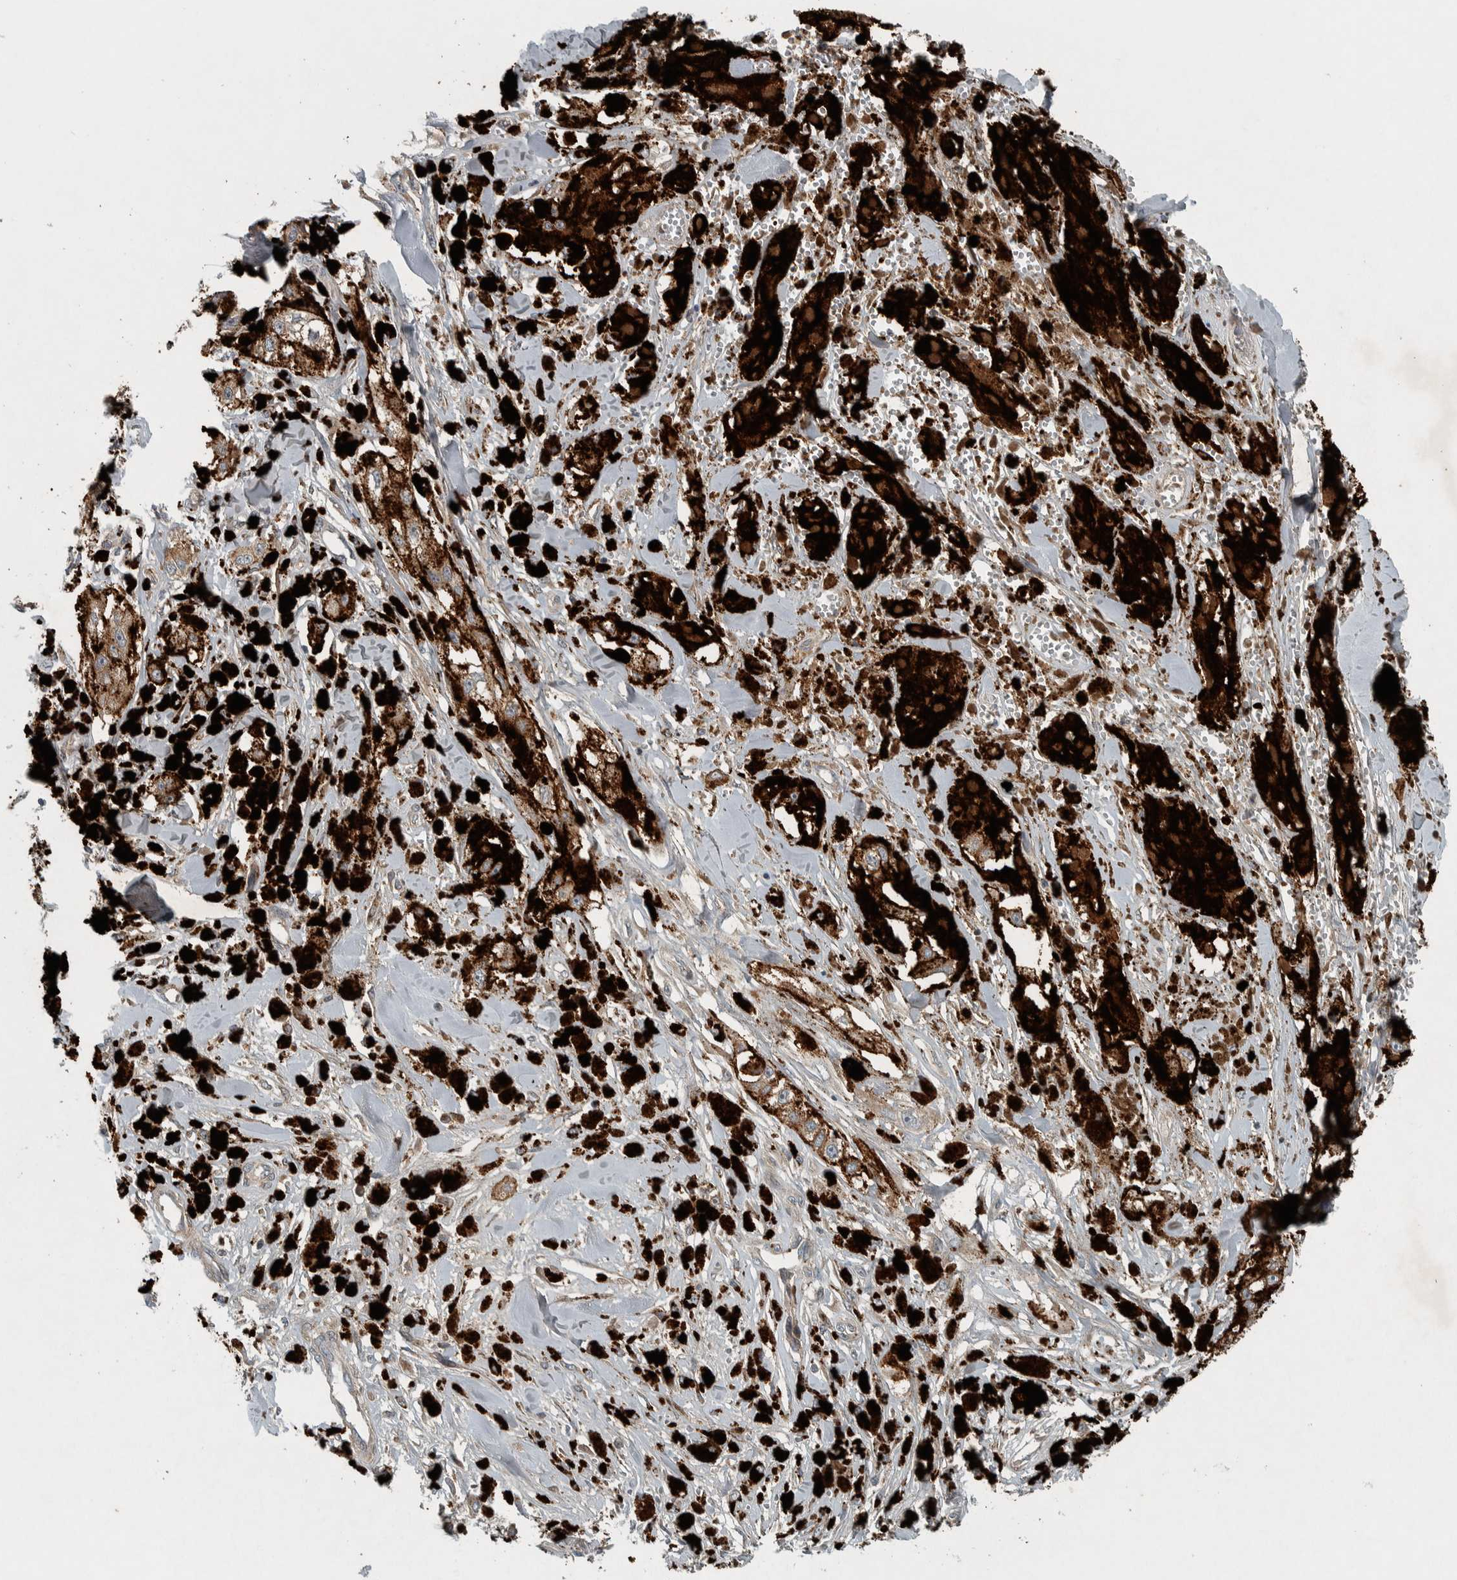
{"staining": {"intensity": "moderate", "quantity": ">75%", "location": "cytoplasmic/membranous"}, "tissue": "melanoma", "cell_type": "Tumor cells", "image_type": "cancer", "snomed": [{"axis": "morphology", "description": "Malignant melanoma, NOS"}, {"axis": "topography", "description": "Skin"}], "caption": "Immunohistochemical staining of melanoma reveals medium levels of moderate cytoplasmic/membranous expression in about >75% of tumor cells. The staining was performed using DAB (3,3'-diaminobenzidine), with brown indicating positive protein expression. Nuclei are stained blue with hematoxylin.", "gene": "CLCN2", "patient": {"sex": "male", "age": 88}}